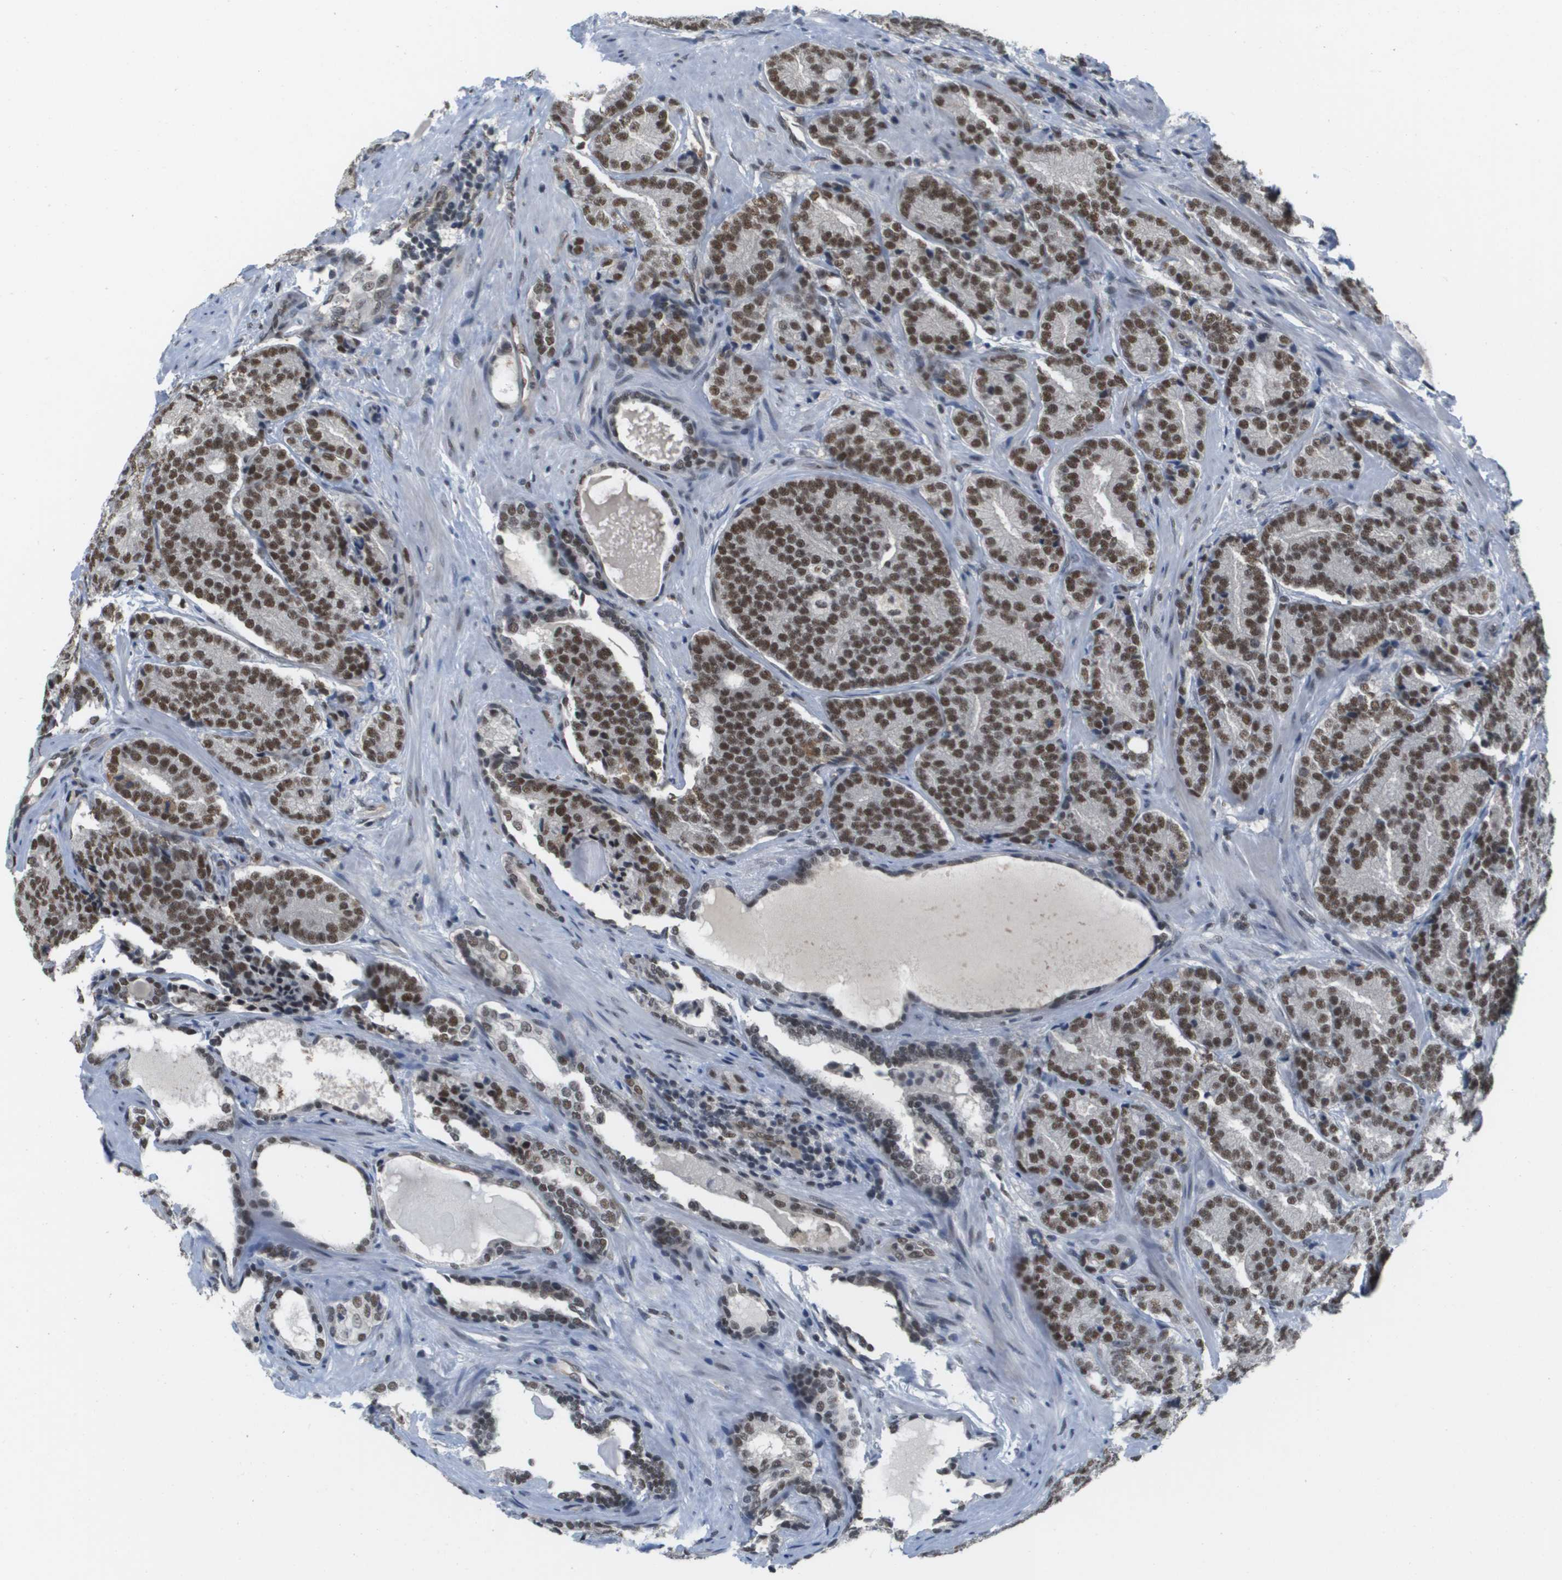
{"staining": {"intensity": "moderate", "quantity": ">75%", "location": "nuclear"}, "tissue": "prostate cancer", "cell_type": "Tumor cells", "image_type": "cancer", "snomed": [{"axis": "morphology", "description": "Adenocarcinoma, High grade"}, {"axis": "topography", "description": "Prostate"}], "caption": "High-magnification brightfield microscopy of prostate cancer (adenocarcinoma (high-grade)) stained with DAB (3,3'-diaminobenzidine) (brown) and counterstained with hematoxylin (blue). tumor cells exhibit moderate nuclear expression is identified in approximately>75% of cells.", "gene": "ISY1", "patient": {"sex": "male", "age": 61}}